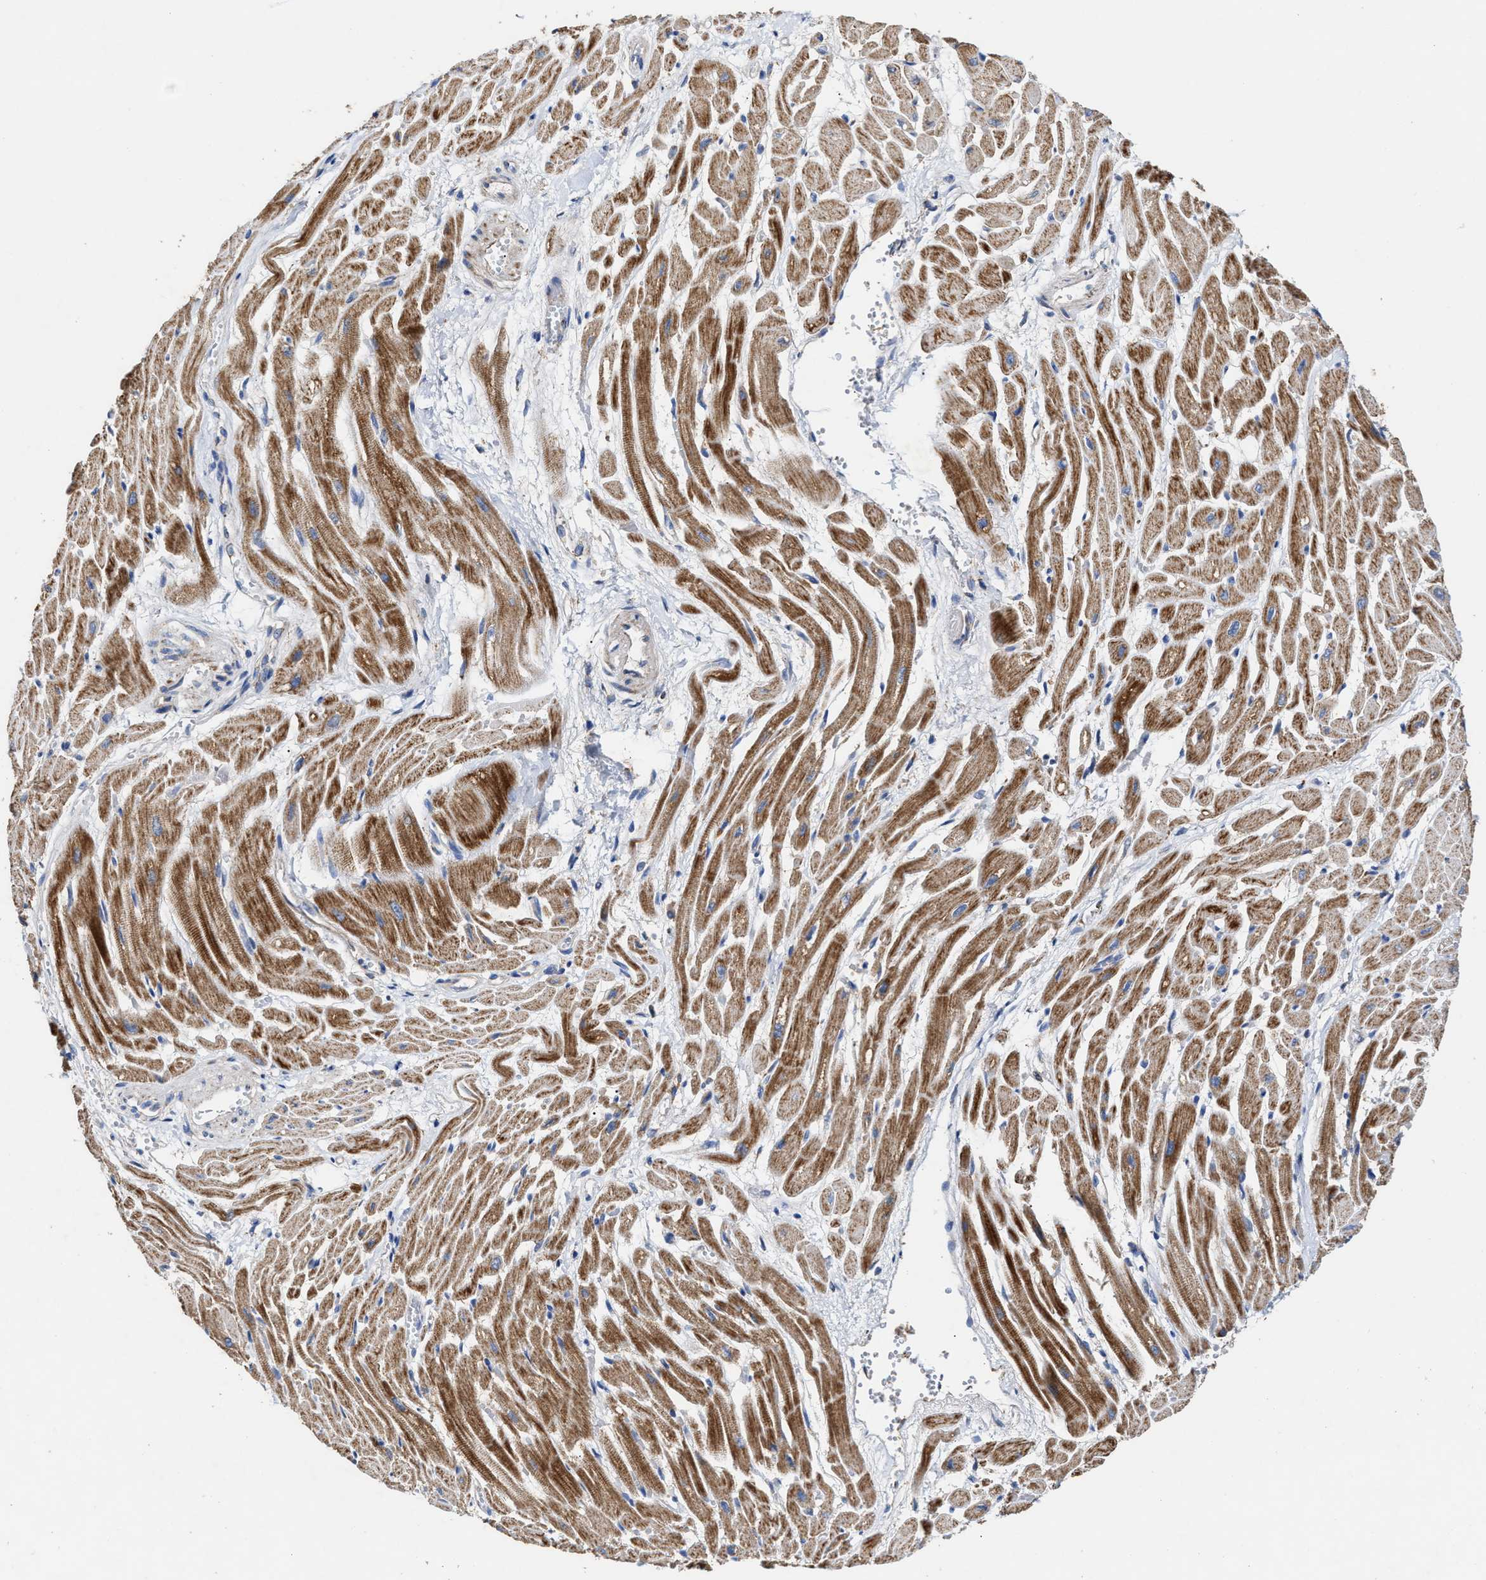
{"staining": {"intensity": "strong", "quantity": ">75%", "location": "cytoplasmic/membranous"}, "tissue": "heart muscle", "cell_type": "Cardiomyocytes", "image_type": "normal", "snomed": [{"axis": "morphology", "description": "Normal tissue, NOS"}, {"axis": "topography", "description": "Heart"}], "caption": "A high-resolution micrograph shows immunohistochemistry (IHC) staining of normal heart muscle, which exhibits strong cytoplasmic/membranous staining in about >75% of cardiomyocytes.", "gene": "MECR", "patient": {"sex": "male", "age": 45}}